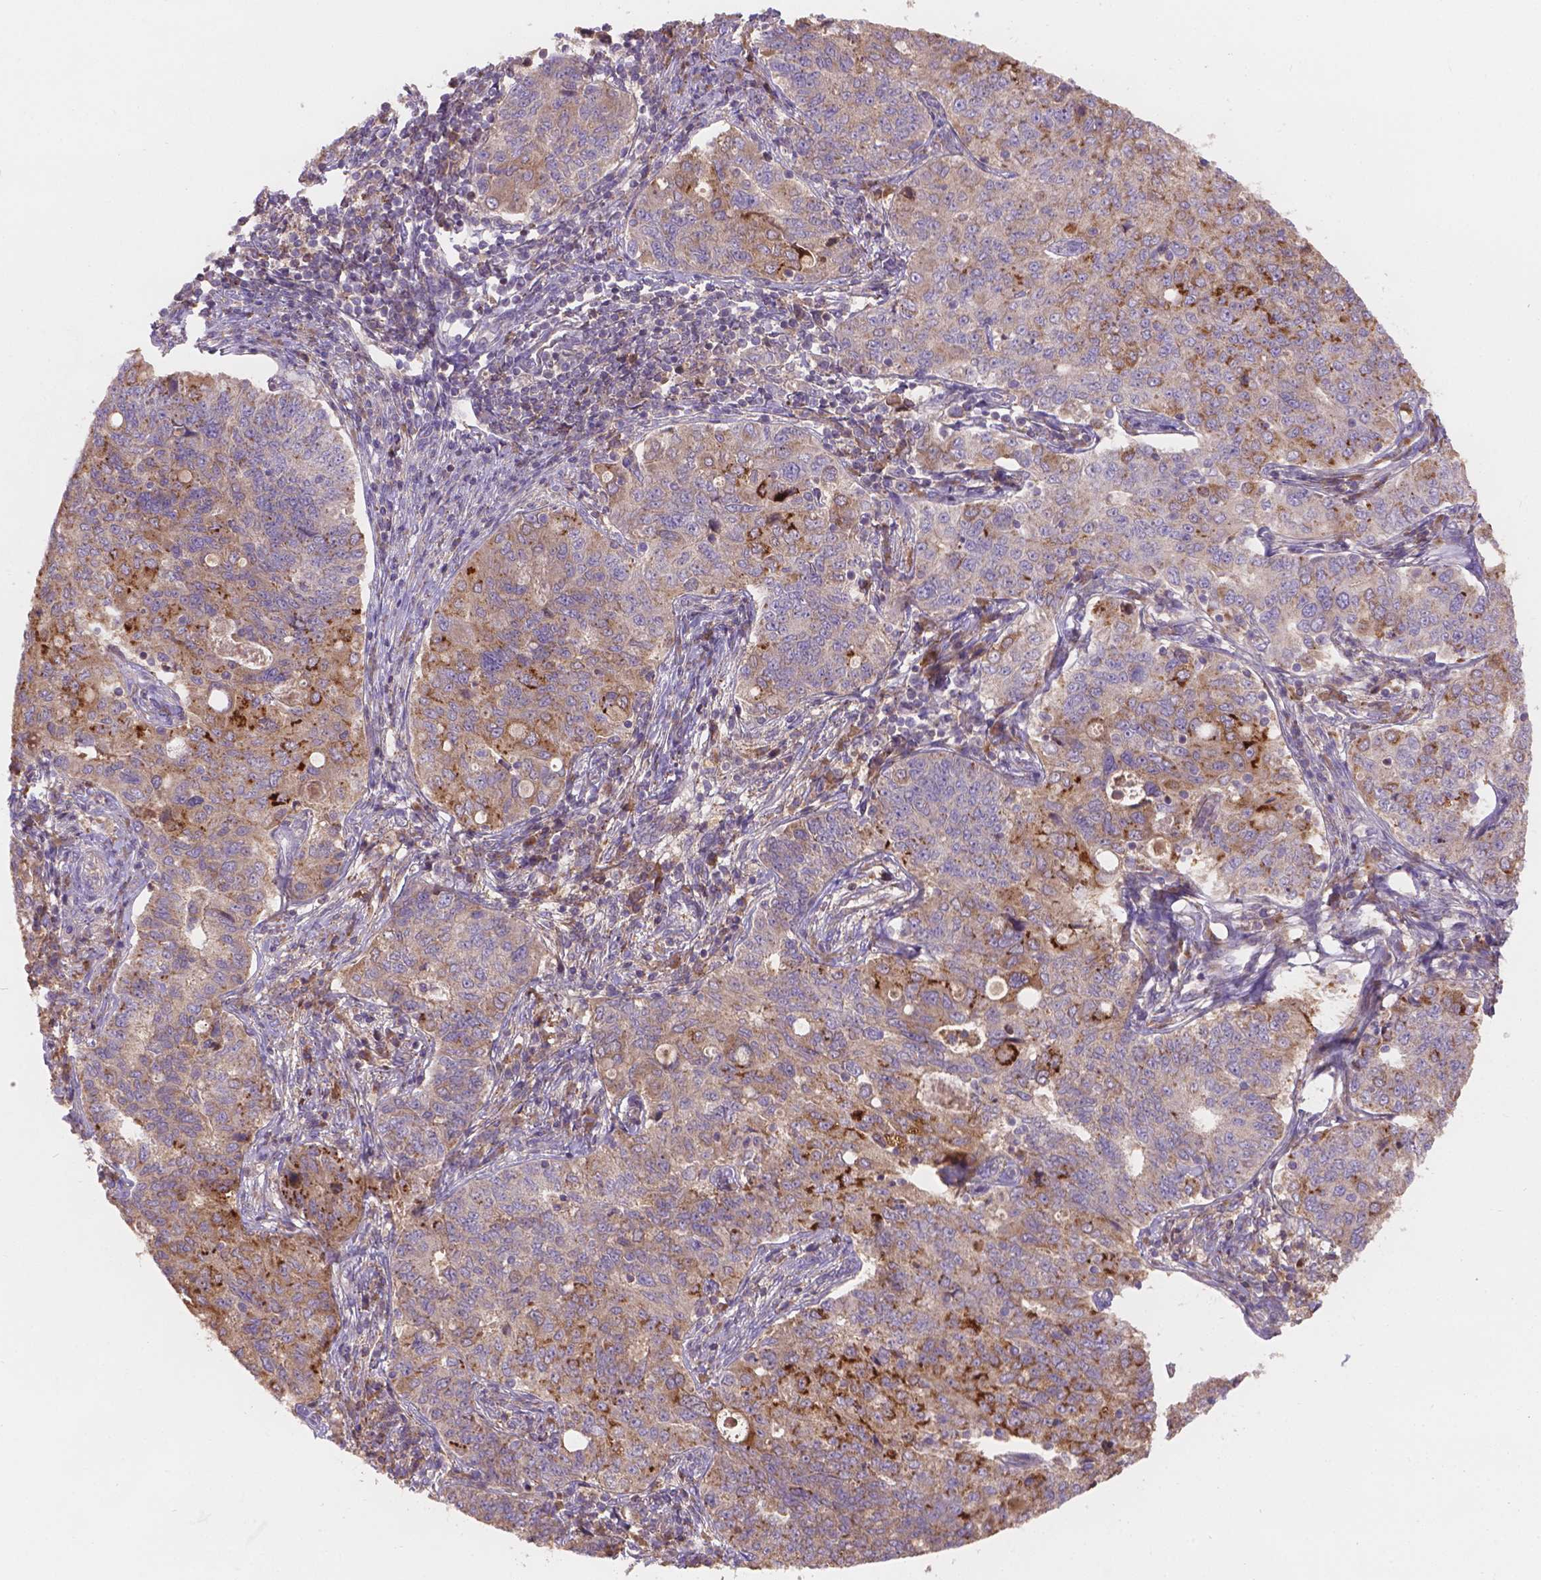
{"staining": {"intensity": "strong", "quantity": "<25%", "location": "cytoplasmic/membranous"}, "tissue": "endometrial cancer", "cell_type": "Tumor cells", "image_type": "cancer", "snomed": [{"axis": "morphology", "description": "Adenocarcinoma, NOS"}, {"axis": "topography", "description": "Endometrium"}], "caption": "Tumor cells demonstrate medium levels of strong cytoplasmic/membranous positivity in about <25% of cells in human endometrial adenocarcinoma.", "gene": "CDK10", "patient": {"sex": "female", "age": 43}}